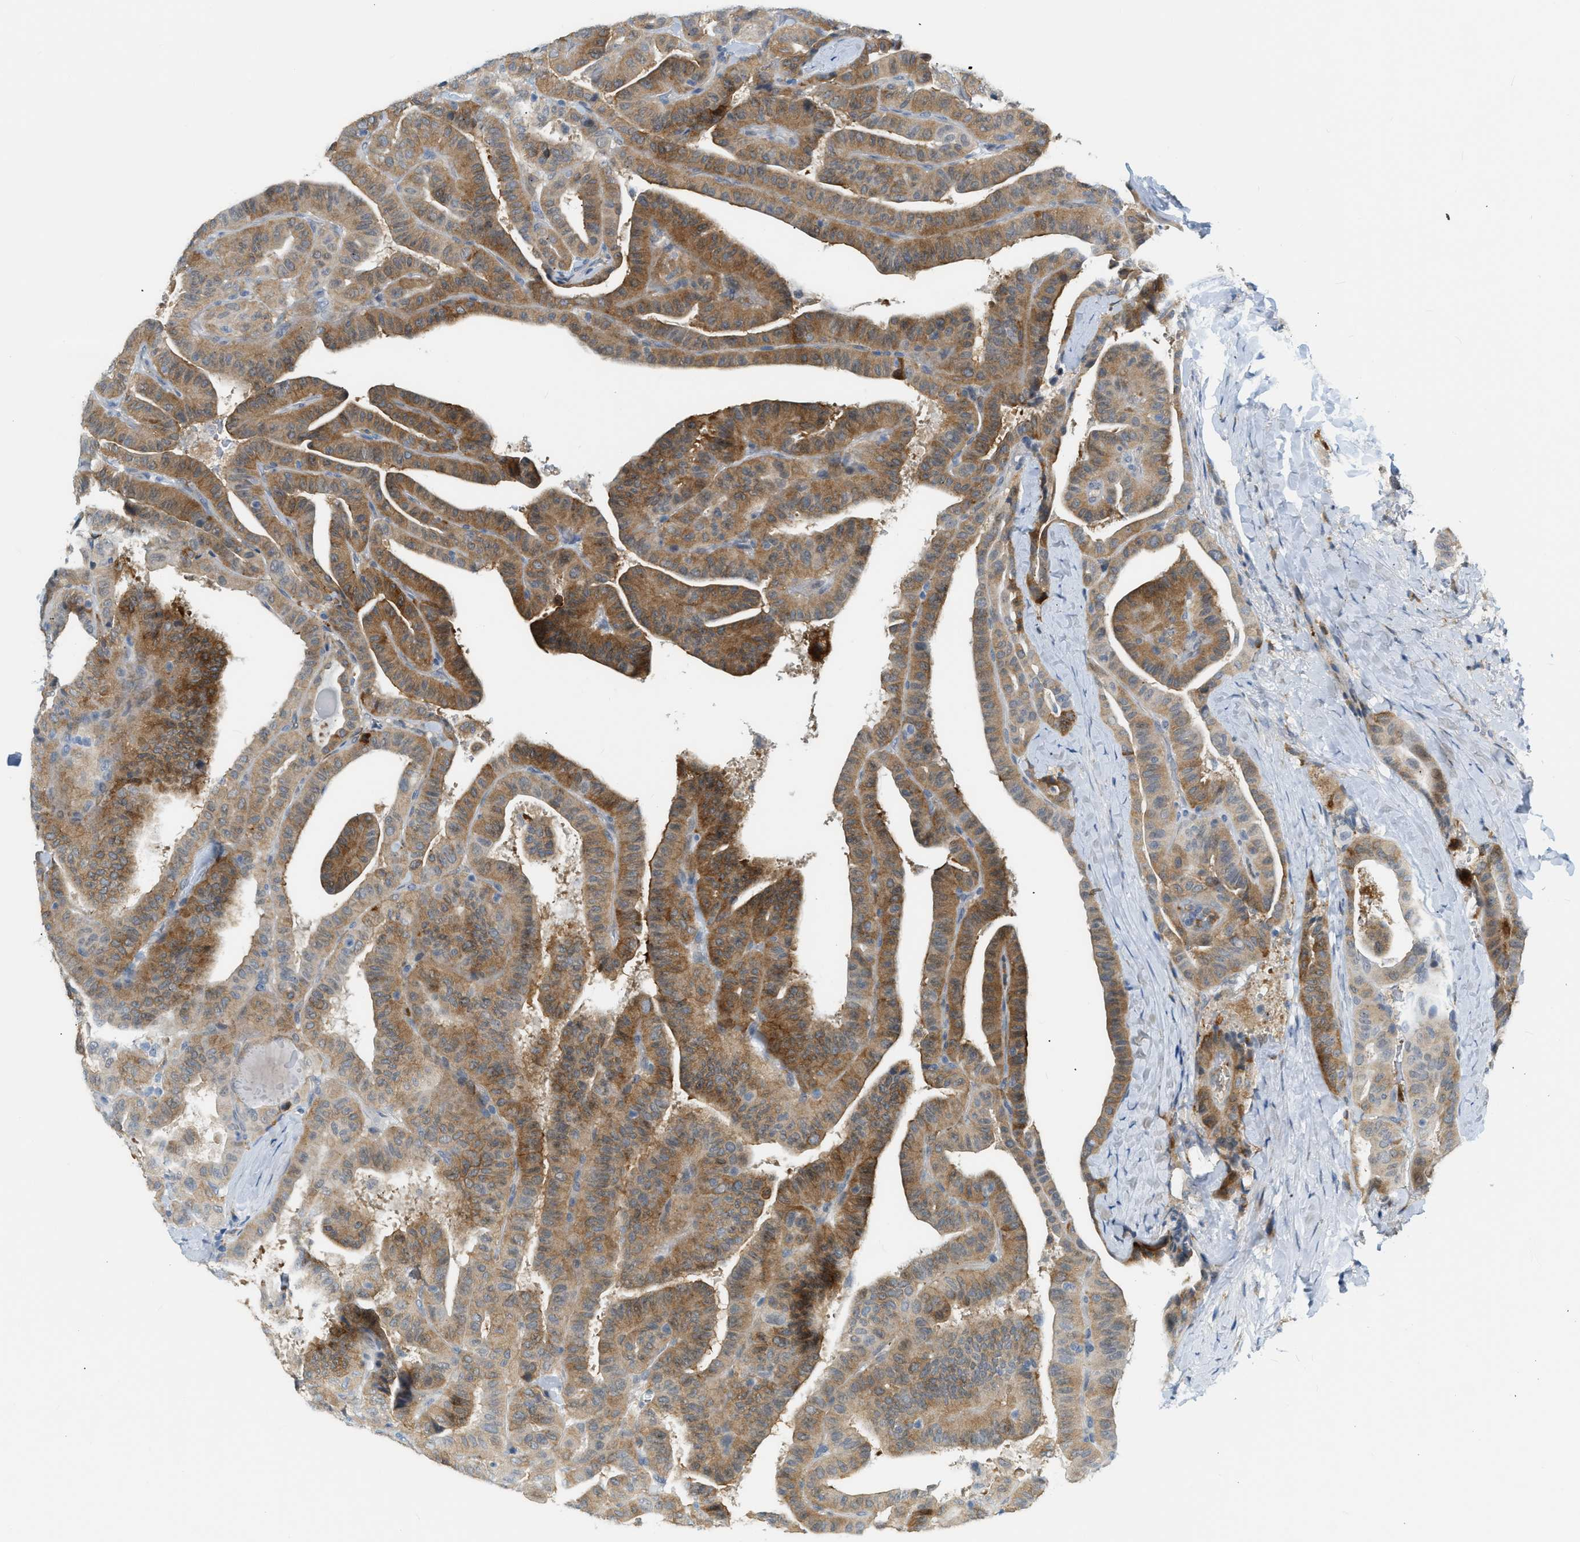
{"staining": {"intensity": "moderate", "quantity": ">75%", "location": "cytoplasmic/membranous"}, "tissue": "thyroid cancer", "cell_type": "Tumor cells", "image_type": "cancer", "snomed": [{"axis": "morphology", "description": "Papillary adenocarcinoma, NOS"}, {"axis": "topography", "description": "Thyroid gland"}], "caption": "Moderate cytoplasmic/membranous protein staining is appreciated in approximately >75% of tumor cells in thyroid cancer (papillary adenocarcinoma).", "gene": "ZNF408", "patient": {"sex": "male", "age": 77}}